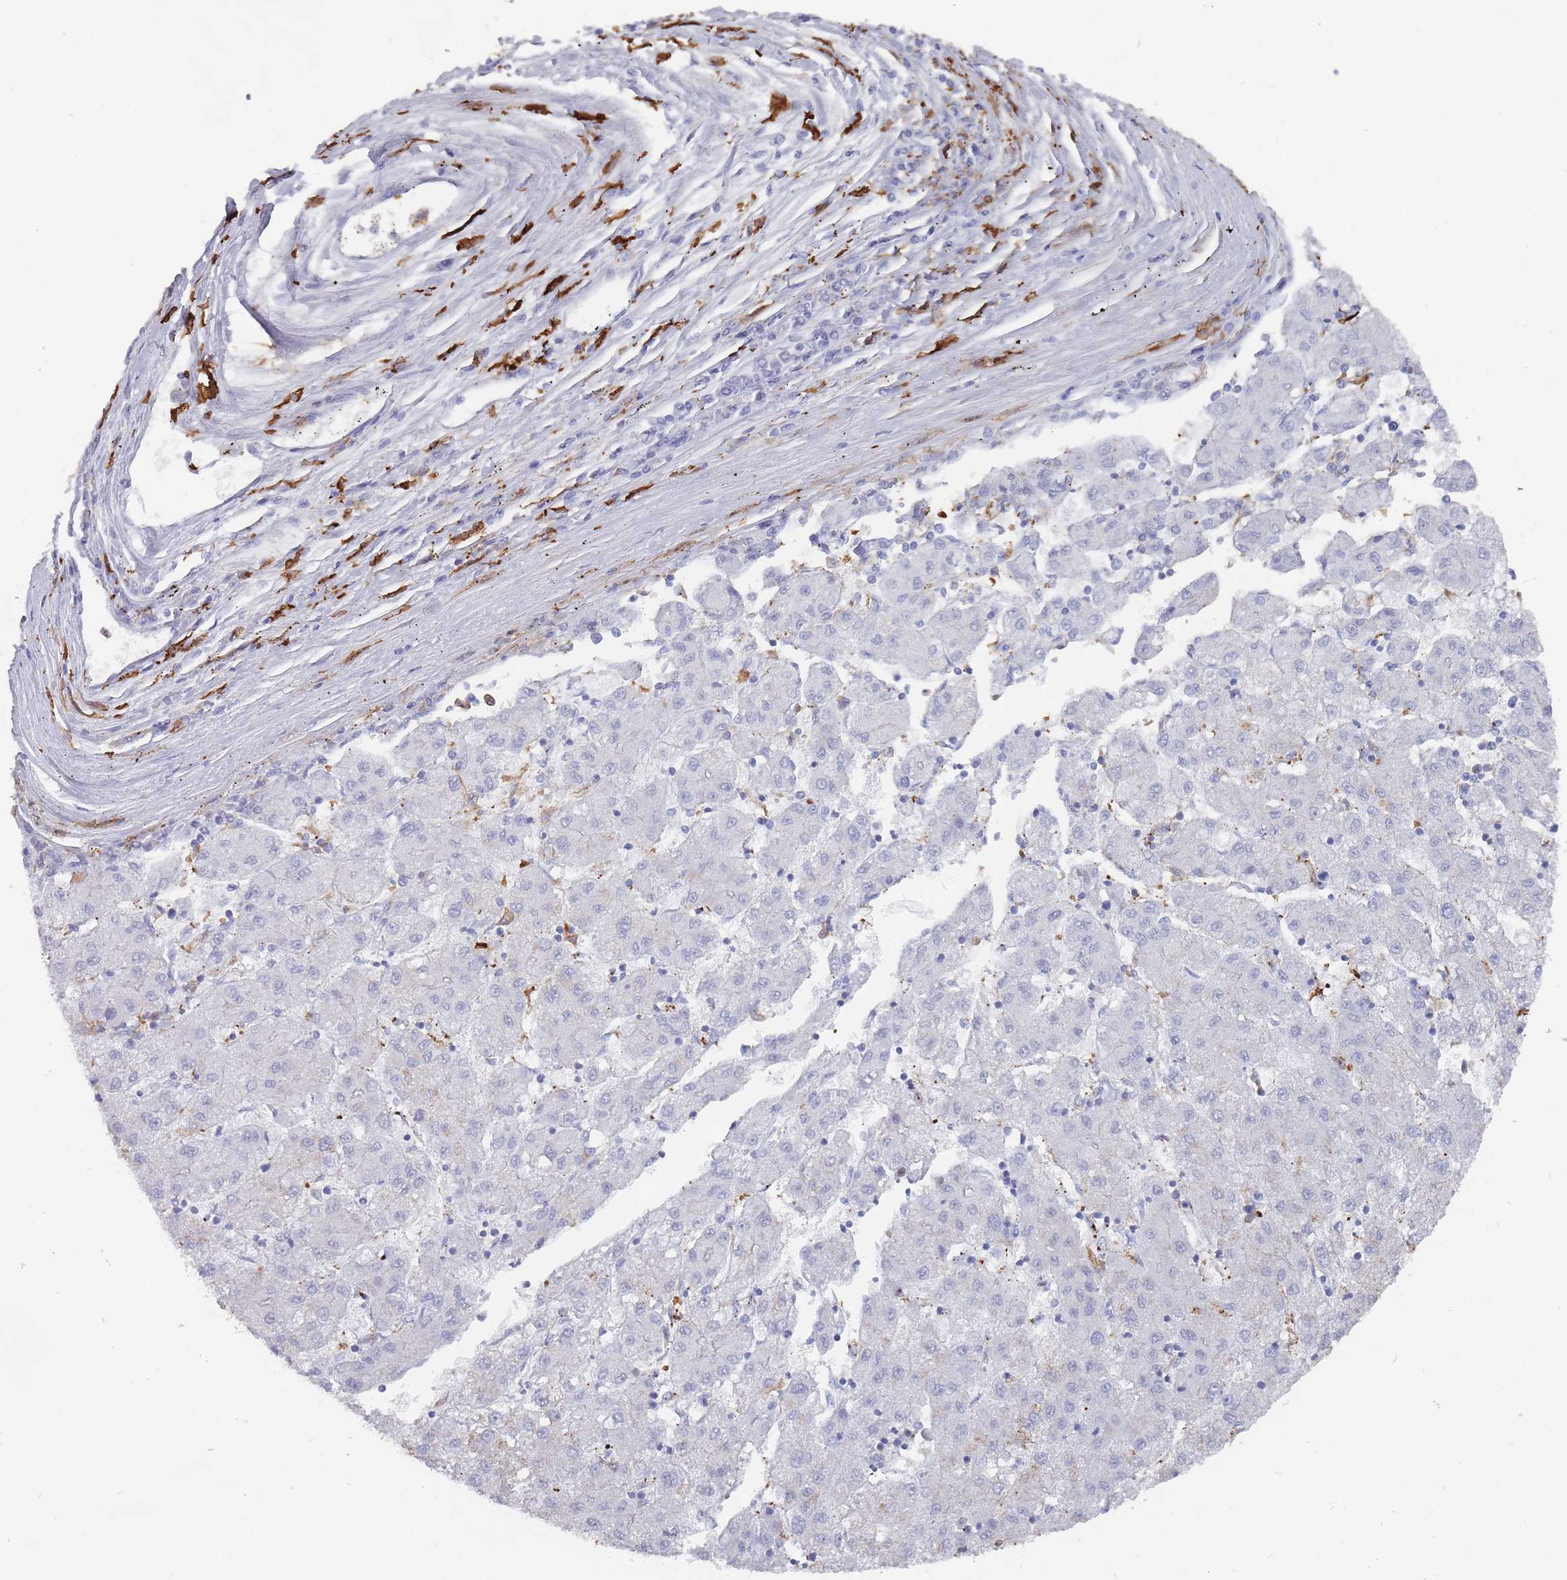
{"staining": {"intensity": "negative", "quantity": "none", "location": "none"}, "tissue": "liver cancer", "cell_type": "Tumor cells", "image_type": "cancer", "snomed": [{"axis": "morphology", "description": "Carcinoma, Hepatocellular, NOS"}, {"axis": "topography", "description": "Liver"}], "caption": "Immunohistochemistry photomicrograph of human liver hepatocellular carcinoma stained for a protein (brown), which demonstrates no staining in tumor cells.", "gene": "AIF1", "patient": {"sex": "male", "age": 72}}